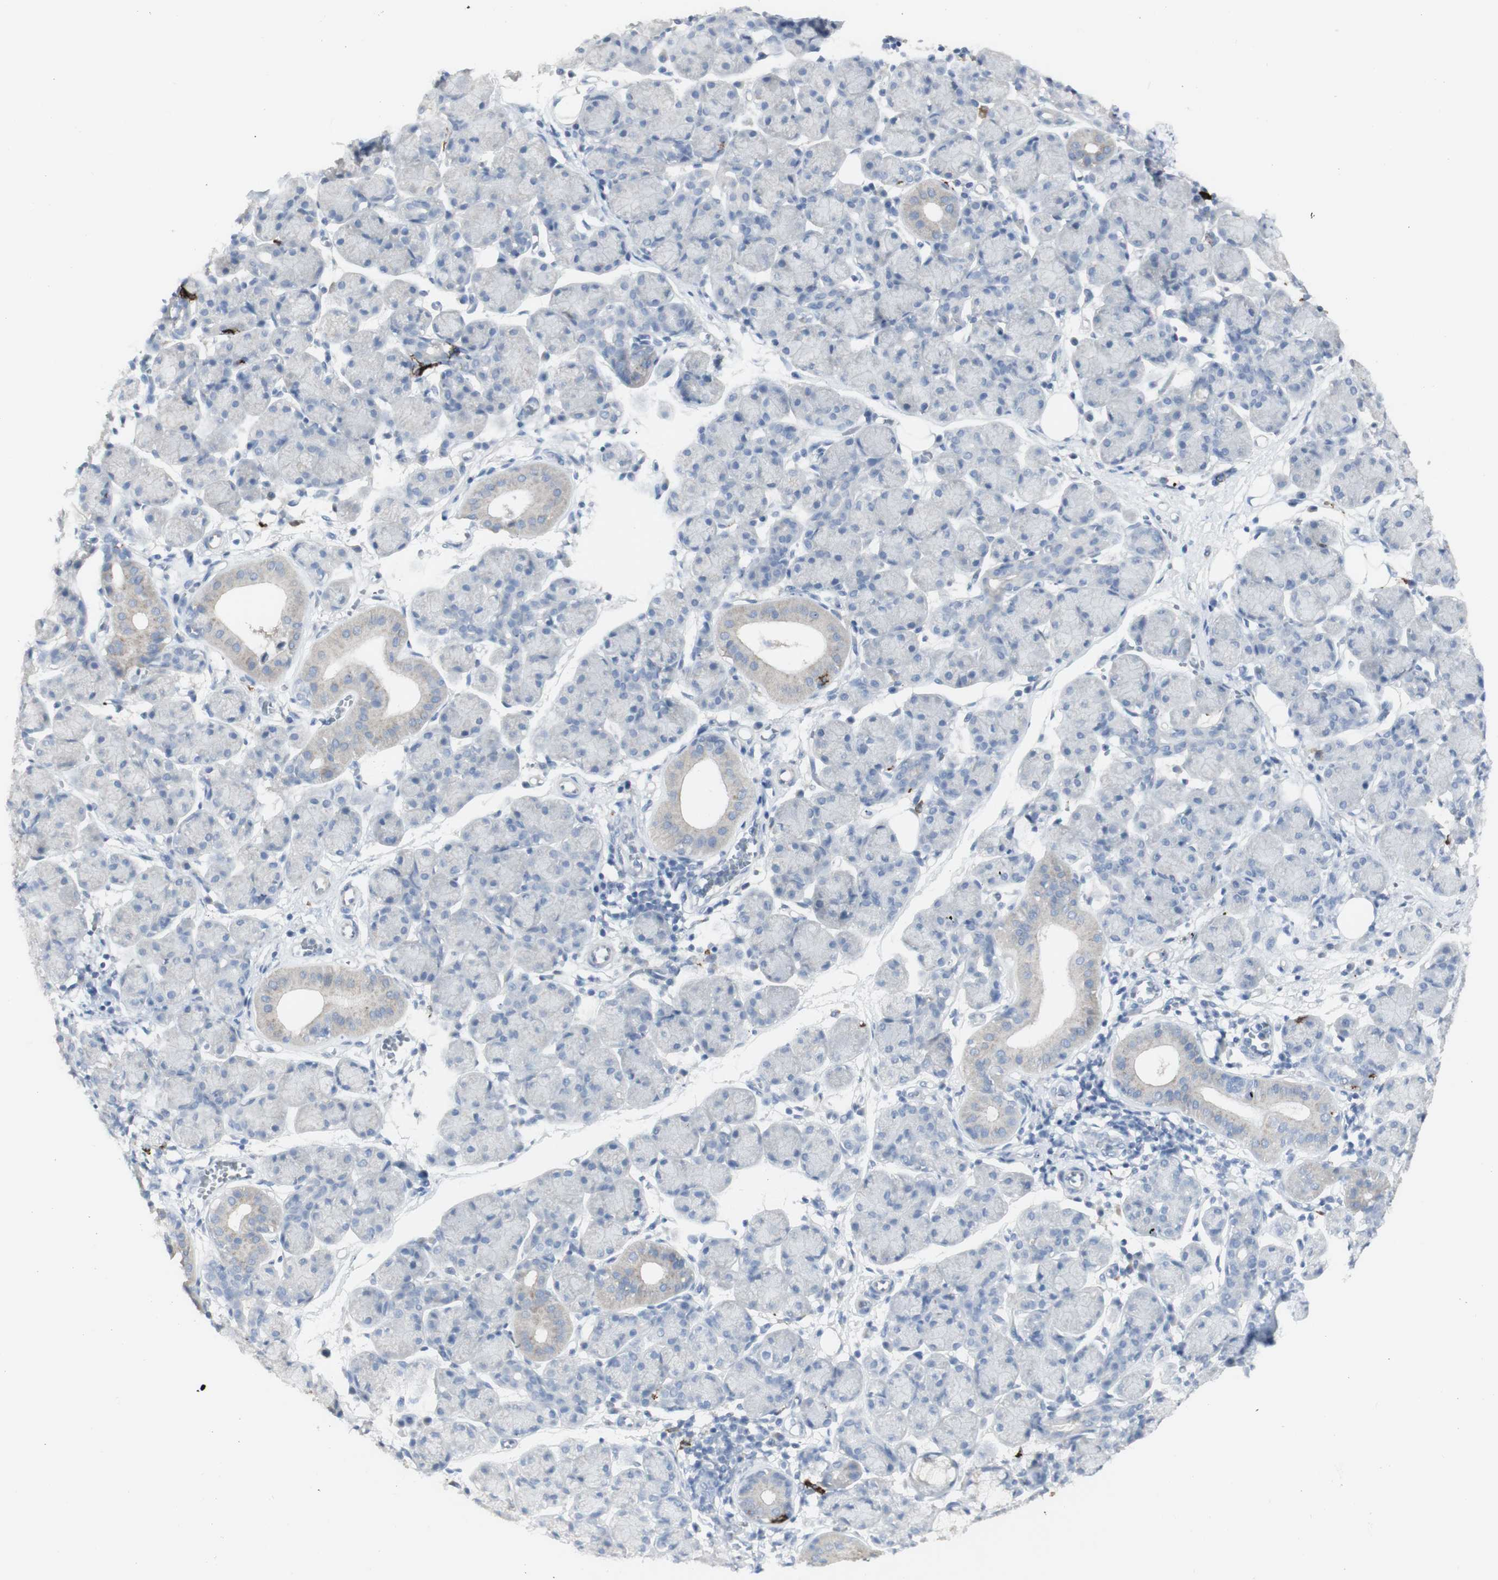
{"staining": {"intensity": "weak", "quantity": "<25%", "location": "cytoplasmic/membranous"}, "tissue": "salivary gland", "cell_type": "Glandular cells", "image_type": "normal", "snomed": [{"axis": "morphology", "description": "Normal tissue, NOS"}, {"axis": "morphology", "description": "Inflammation, NOS"}, {"axis": "topography", "description": "Lymph node"}, {"axis": "topography", "description": "Salivary gland"}], "caption": "IHC micrograph of normal salivary gland: salivary gland stained with DAB exhibits no significant protein positivity in glandular cells.", "gene": "CD207", "patient": {"sex": "male", "age": 3}}